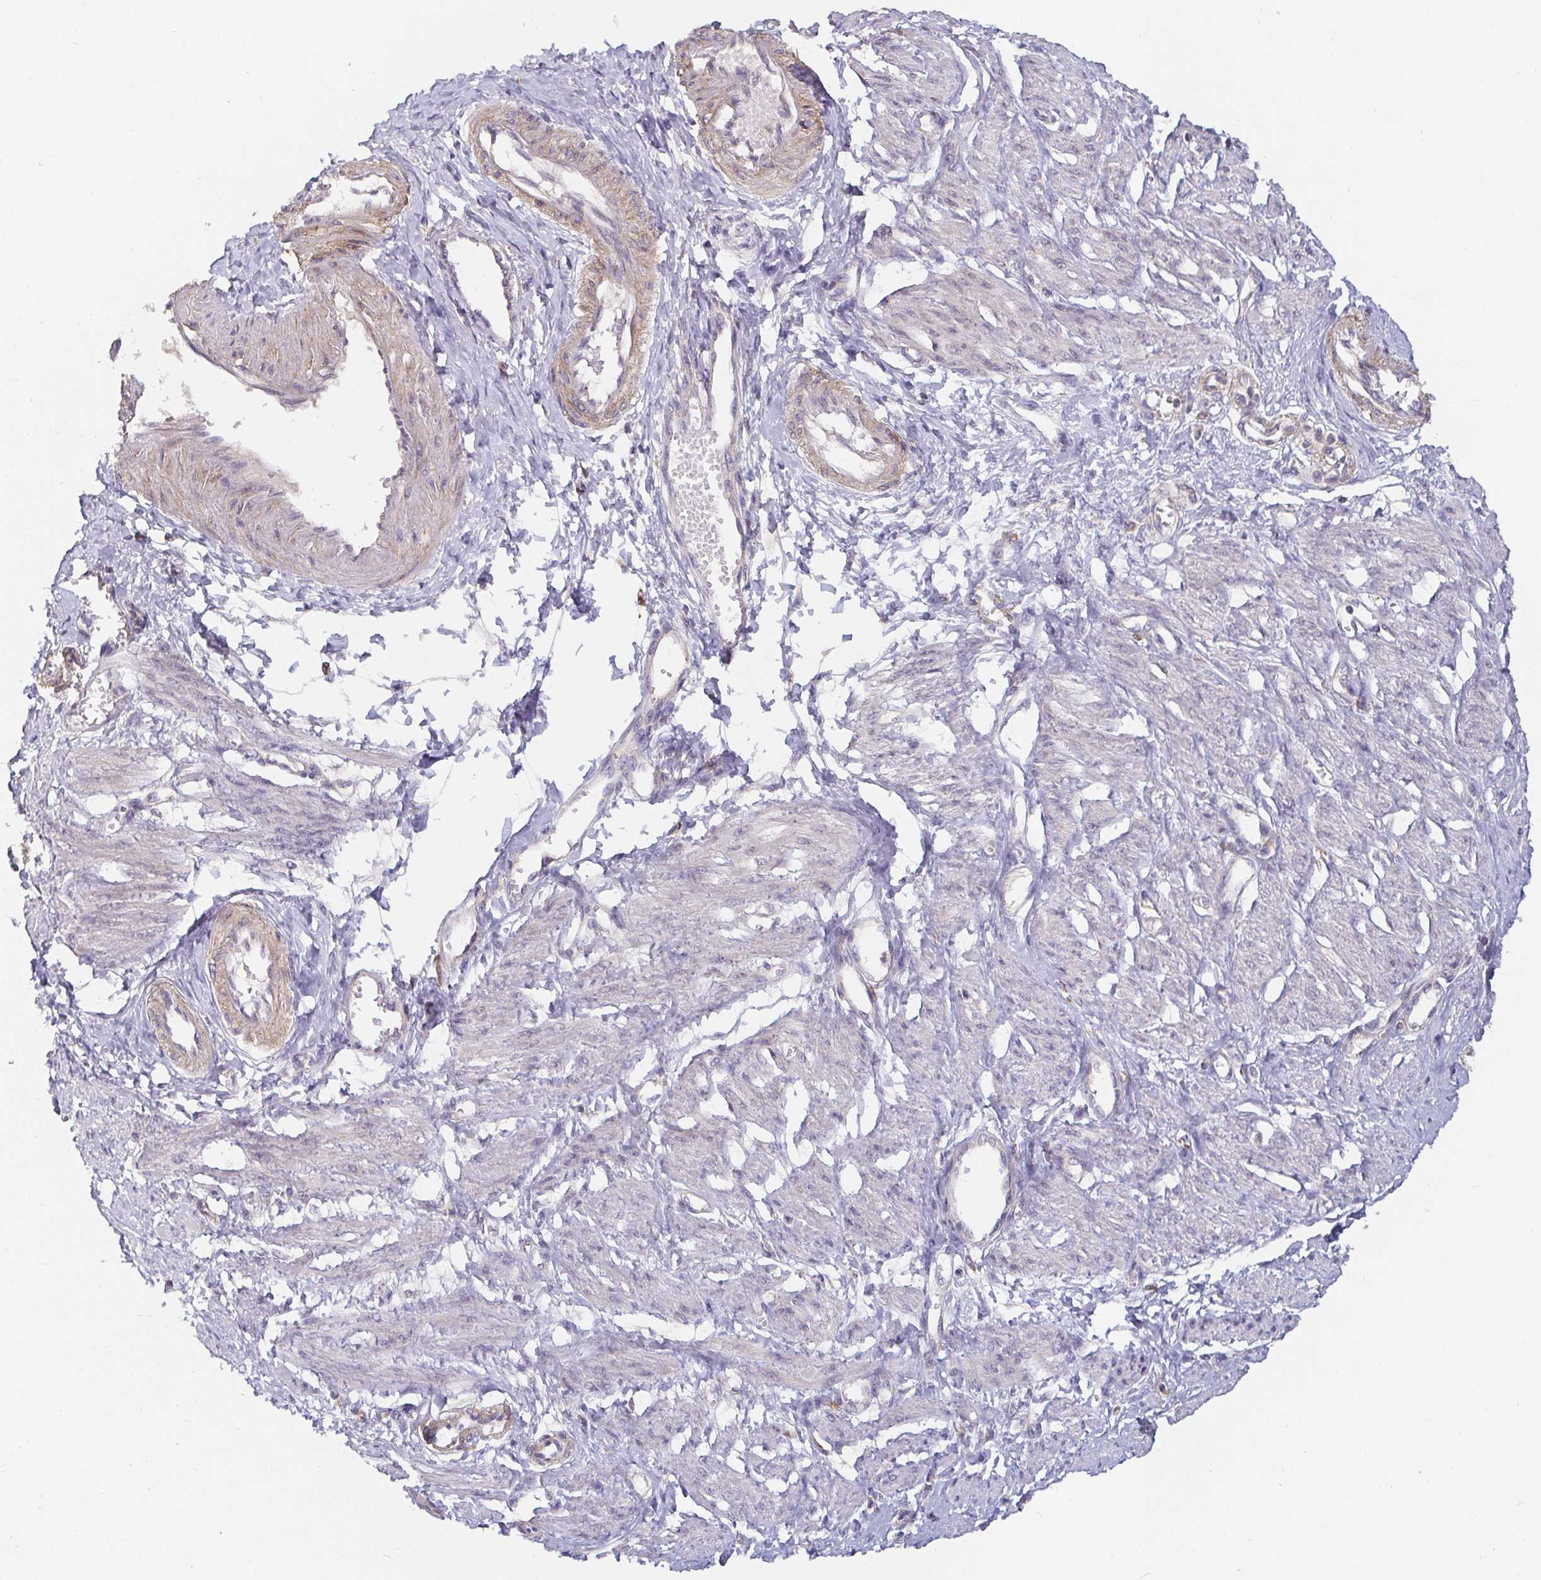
{"staining": {"intensity": "negative", "quantity": "none", "location": "none"}, "tissue": "smooth muscle", "cell_type": "Smooth muscle cells", "image_type": "normal", "snomed": [{"axis": "morphology", "description": "Normal tissue, NOS"}, {"axis": "topography", "description": "Smooth muscle"}, {"axis": "topography", "description": "Uterus"}], "caption": "Immunohistochemistry (IHC) histopathology image of unremarkable smooth muscle stained for a protein (brown), which demonstrates no expression in smooth muscle cells.", "gene": "CDH18", "patient": {"sex": "female", "age": 39}}